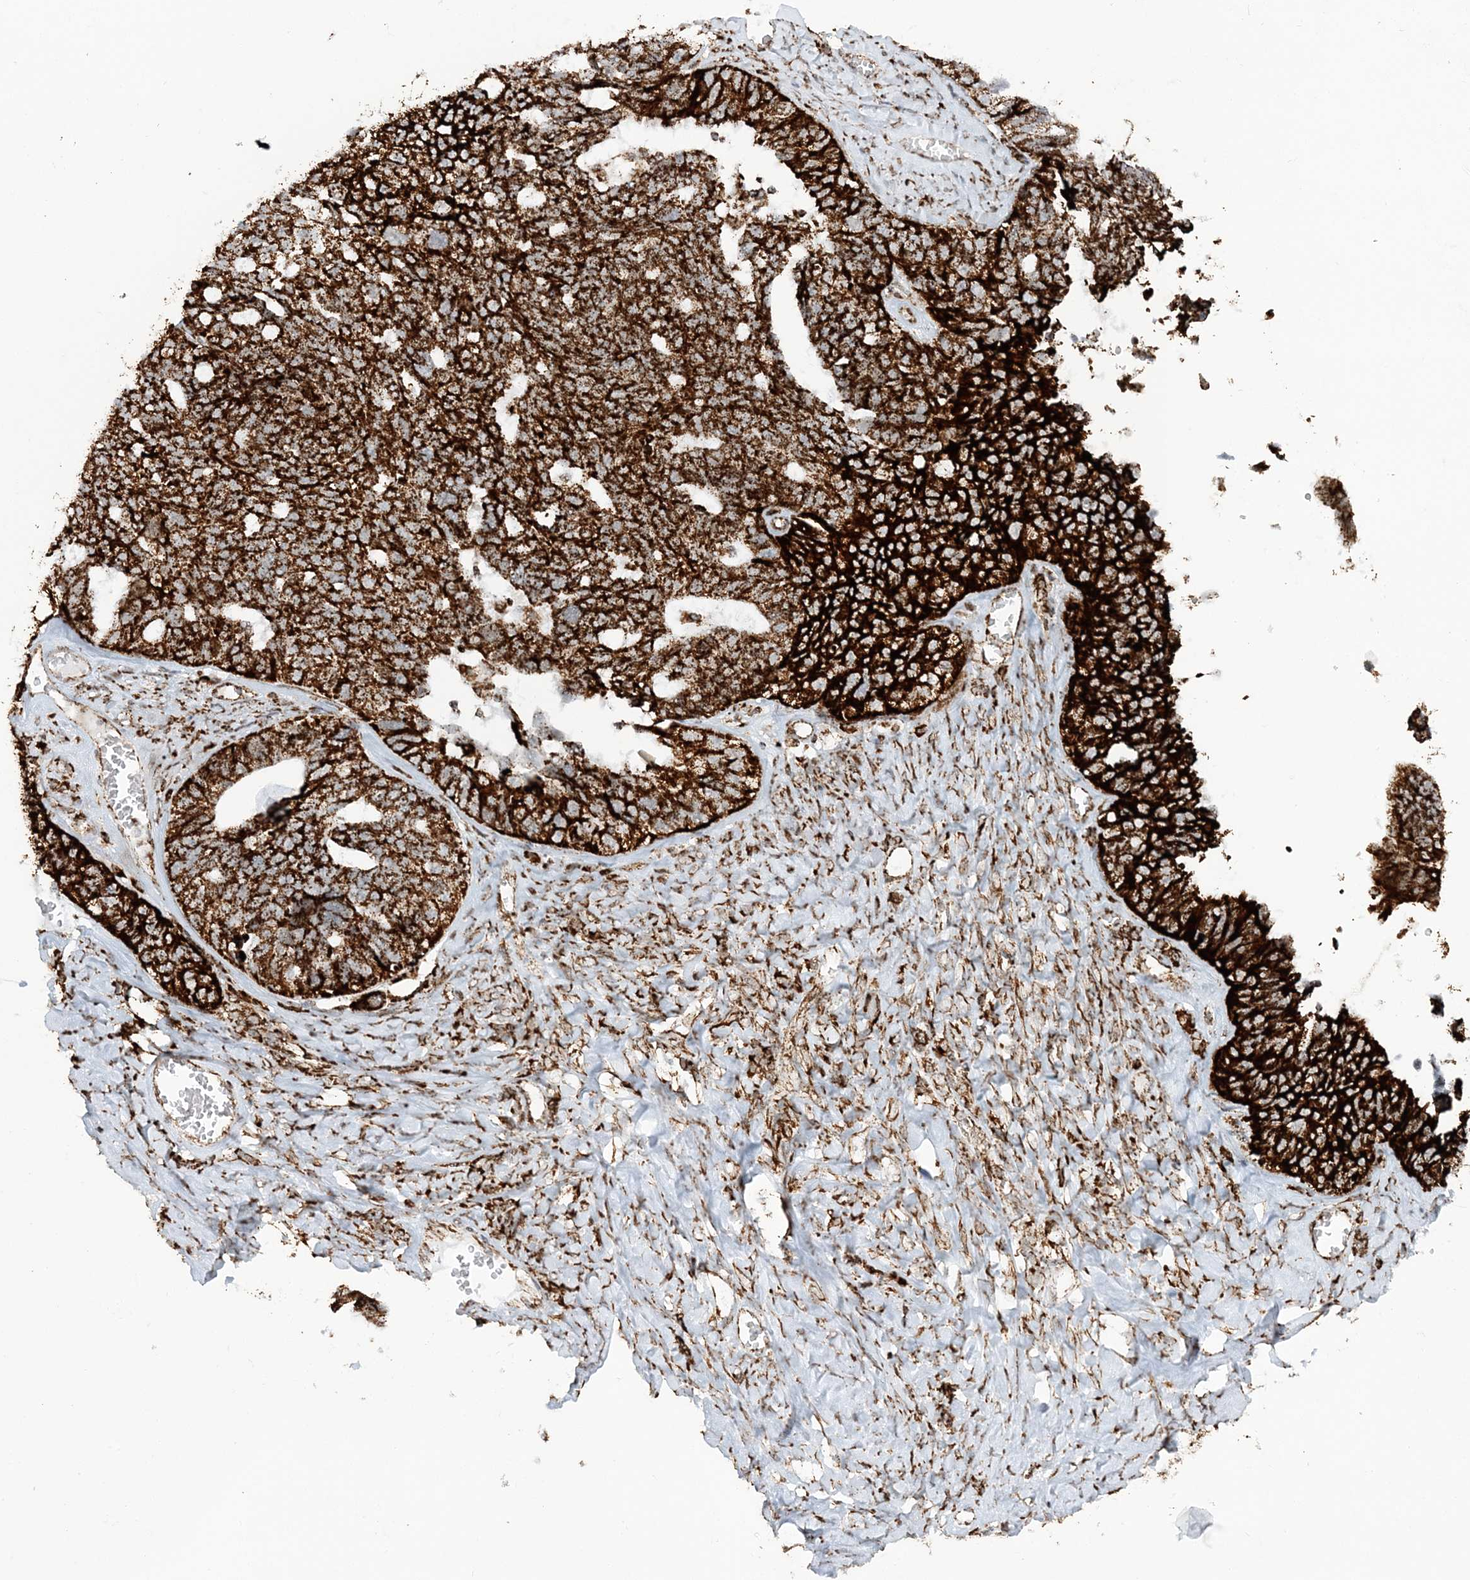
{"staining": {"intensity": "strong", "quantity": ">75%", "location": "cytoplasmic/membranous"}, "tissue": "ovarian cancer", "cell_type": "Tumor cells", "image_type": "cancer", "snomed": [{"axis": "morphology", "description": "Cystadenocarcinoma, serous, NOS"}, {"axis": "topography", "description": "Ovary"}], "caption": "Immunohistochemistry (IHC) of human ovarian cancer (serous cystadenocarcinoma) reveals high levels of strong cytoplasmic/membranous positivity in about >75% of tumor cells. The protein is stained brown, and the nuclei are stained in blue (DAB IHC with brightfield microscopy, high magnification).", "gene": "CRY2", "patient": {"sex": "female", "age": 79}}